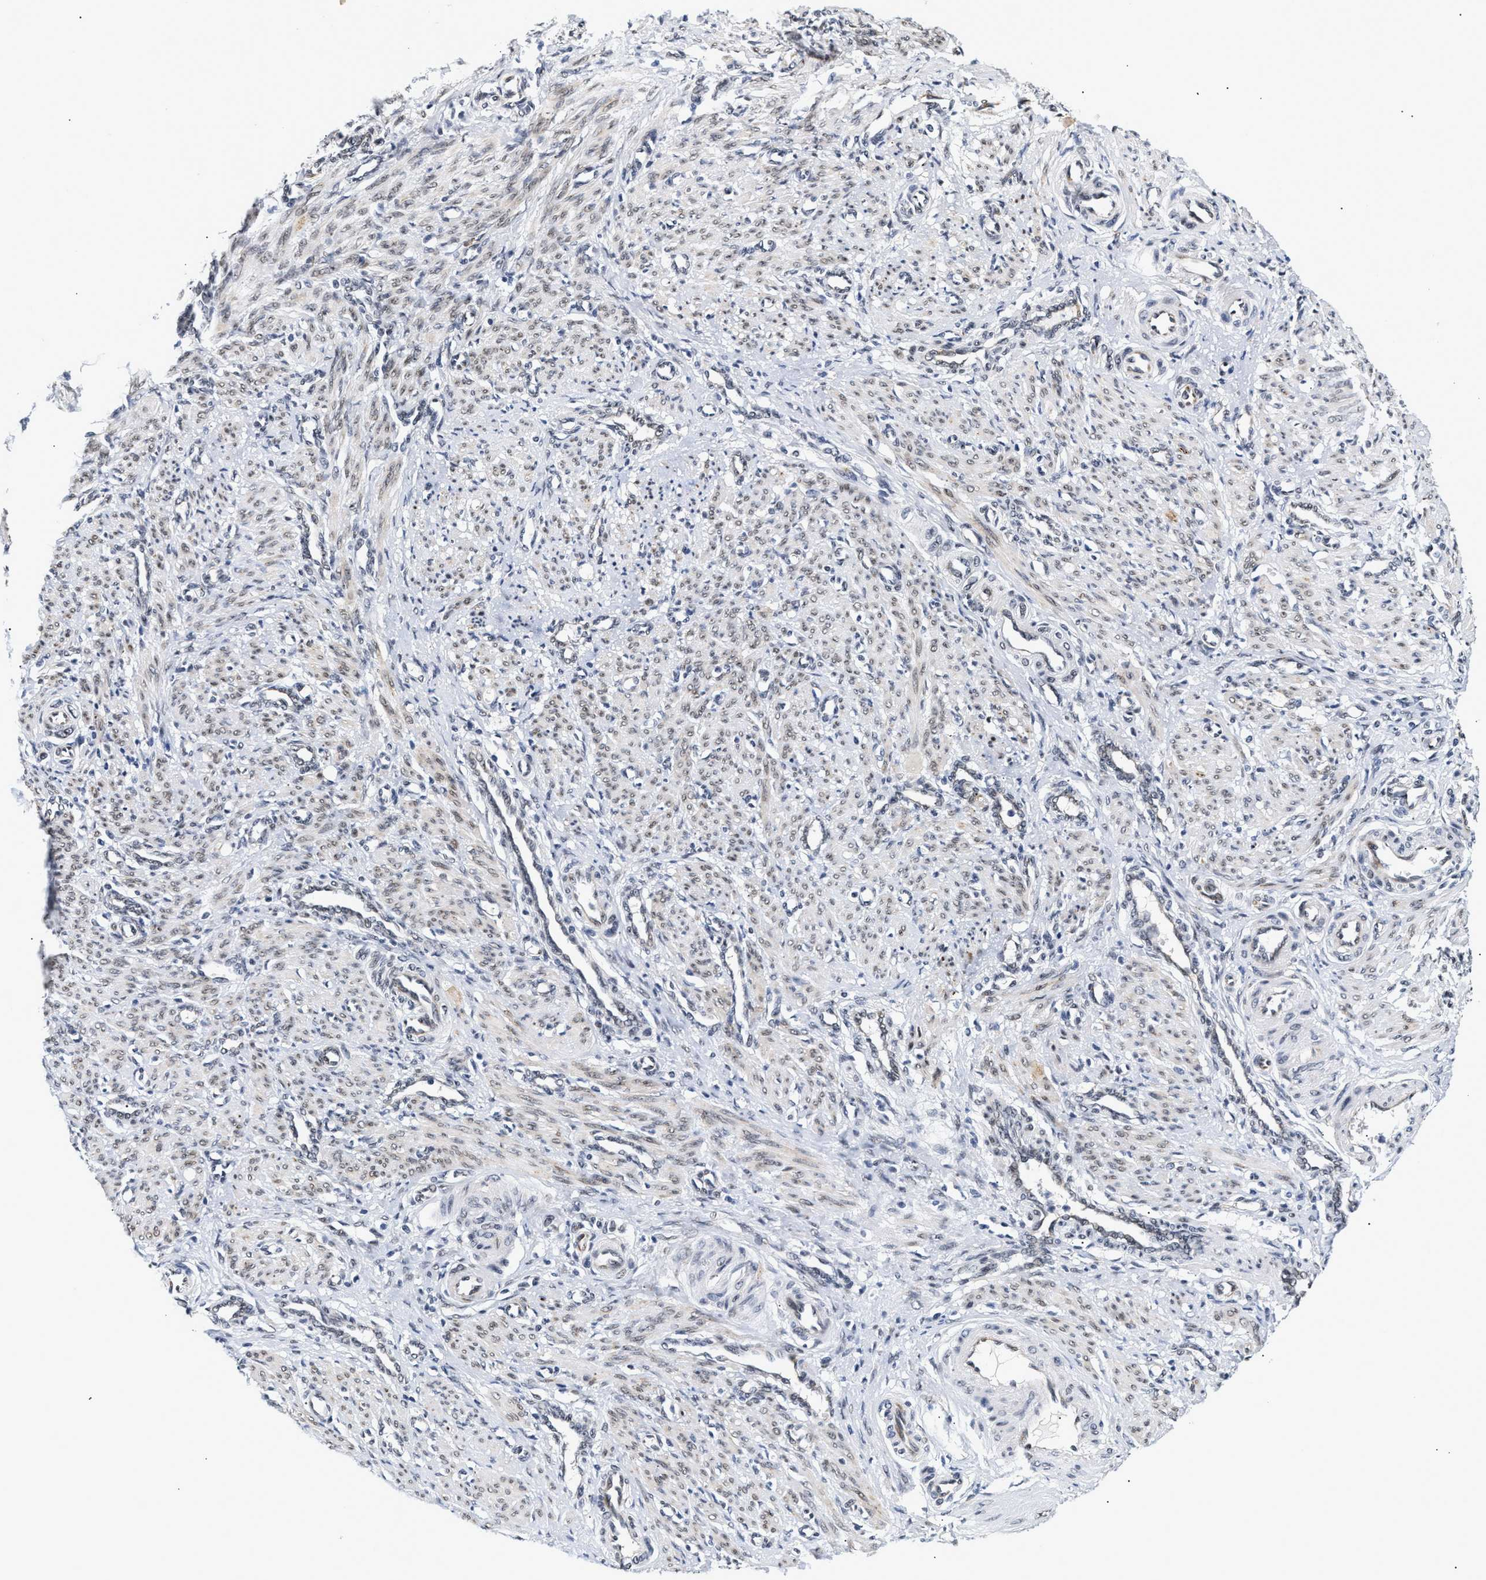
{"staining": {"intensity": "weak", "quantity": "<25%", "location": "nuclear"}, "tissue": "smooth muscle", "cell_type": "Smooth muscle cells", "image_type": "normal", "snomed": [{"axis": "morphology", "description": "Normal tissue, NOS"}, {"axis": "topography", "description": "Endometrium"}], "caption": "The immunohistochemistry micrograph has no significant expression in smooth muscle cells of smooth muscle. Brightfield microscopy of IHC stained with DAB (brown) and hematoxylin (blue), captured at high magnification.", "gene": "THOC1", "patient": {"sex": "female", "age": 33}}